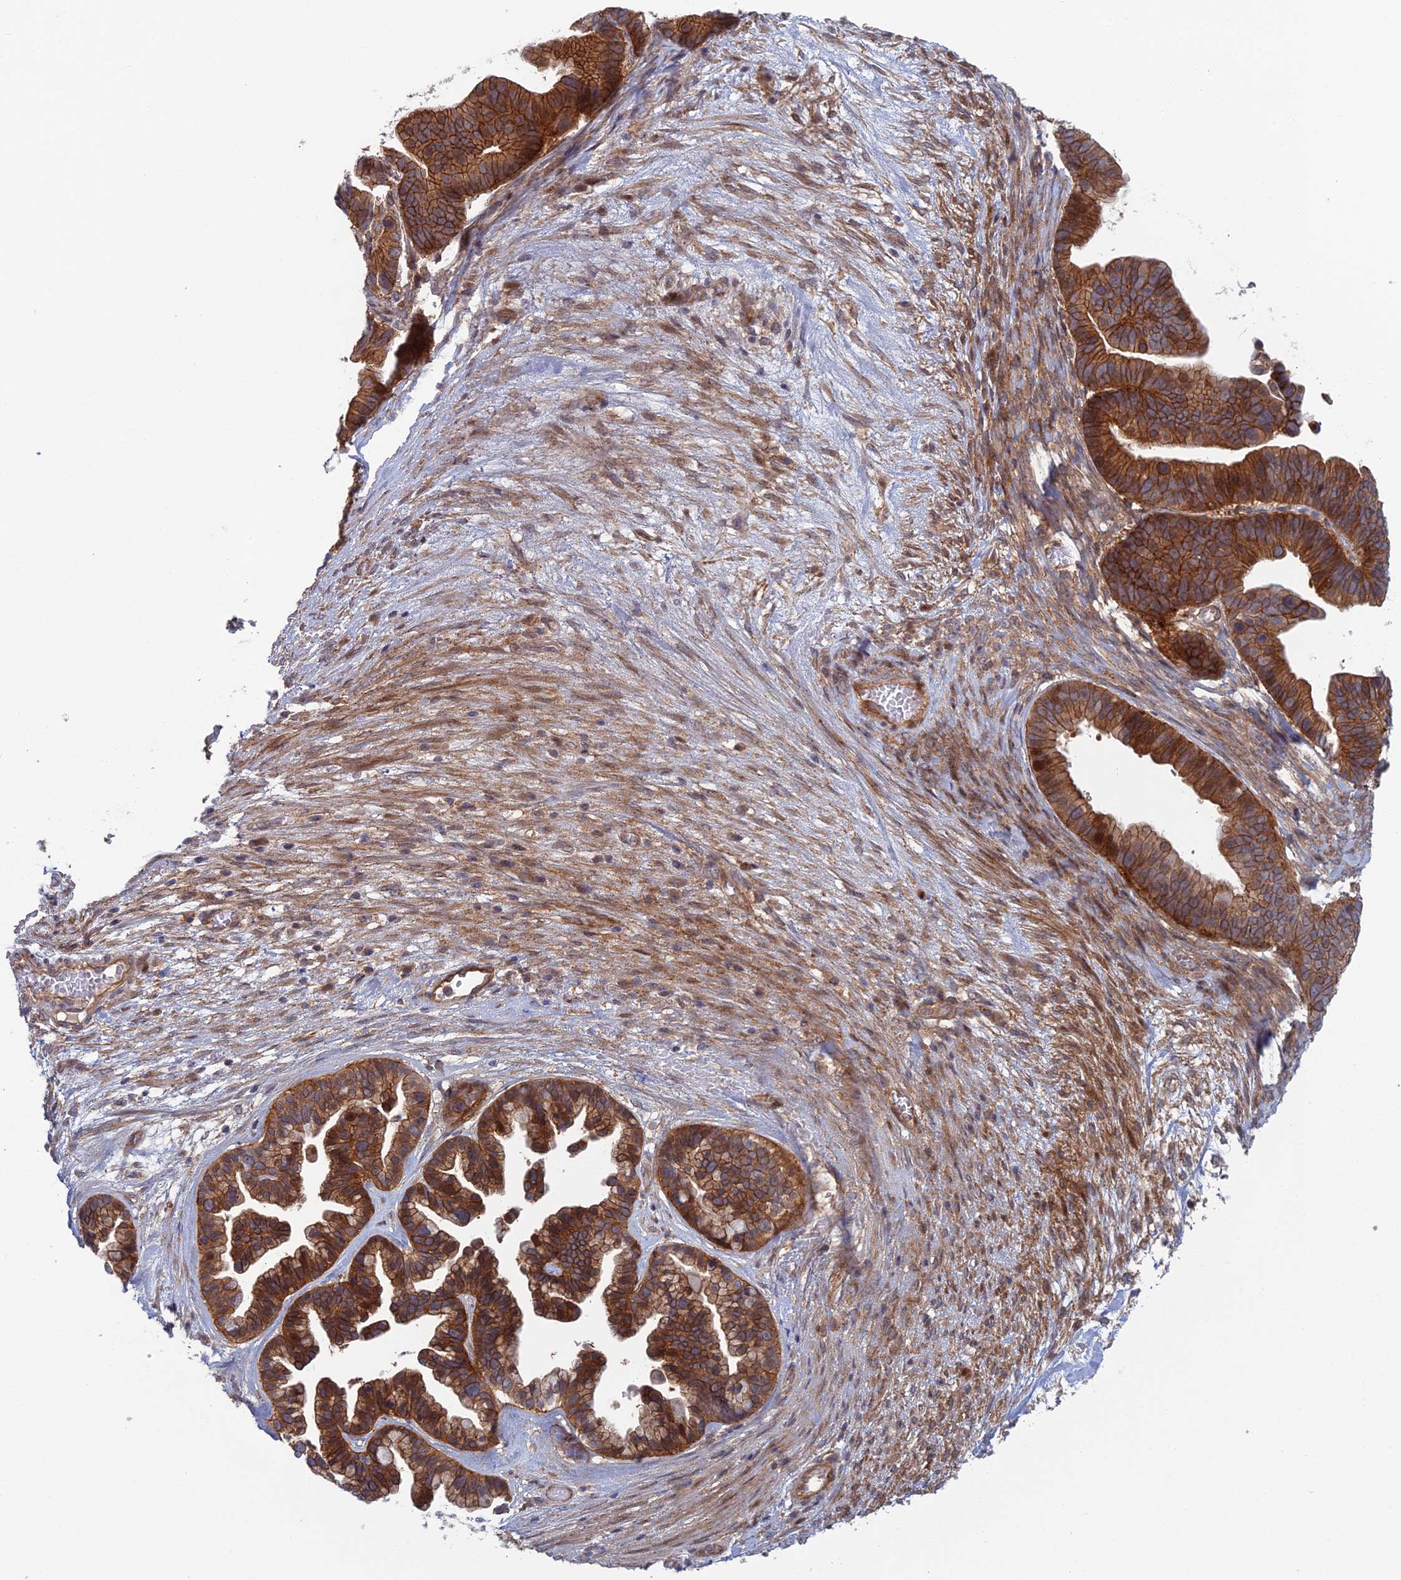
{"staining": {"intensity": "strong", "quantity": ">75%", "location": "cytoplasmic/membranous"}, "tissue": "ovarian cancer", "cell_type": "Tumor cells", "image_type": "cancer", "snomed": [{"axis": "morphology", "description": "Cystadenocarcinoma, serous, NOS"}, {"axis": "topography", "description": "Ovary"}], "caption": "DAB (3,3'-diaminobenzidine) immunohistochemical staining of ovarian cancer reveals strong cytoplasmic/membranous protein staining in about >75% of tumor cells.", "gene": "ABHD1", "patient": {"sex": "female", "age": 56}}